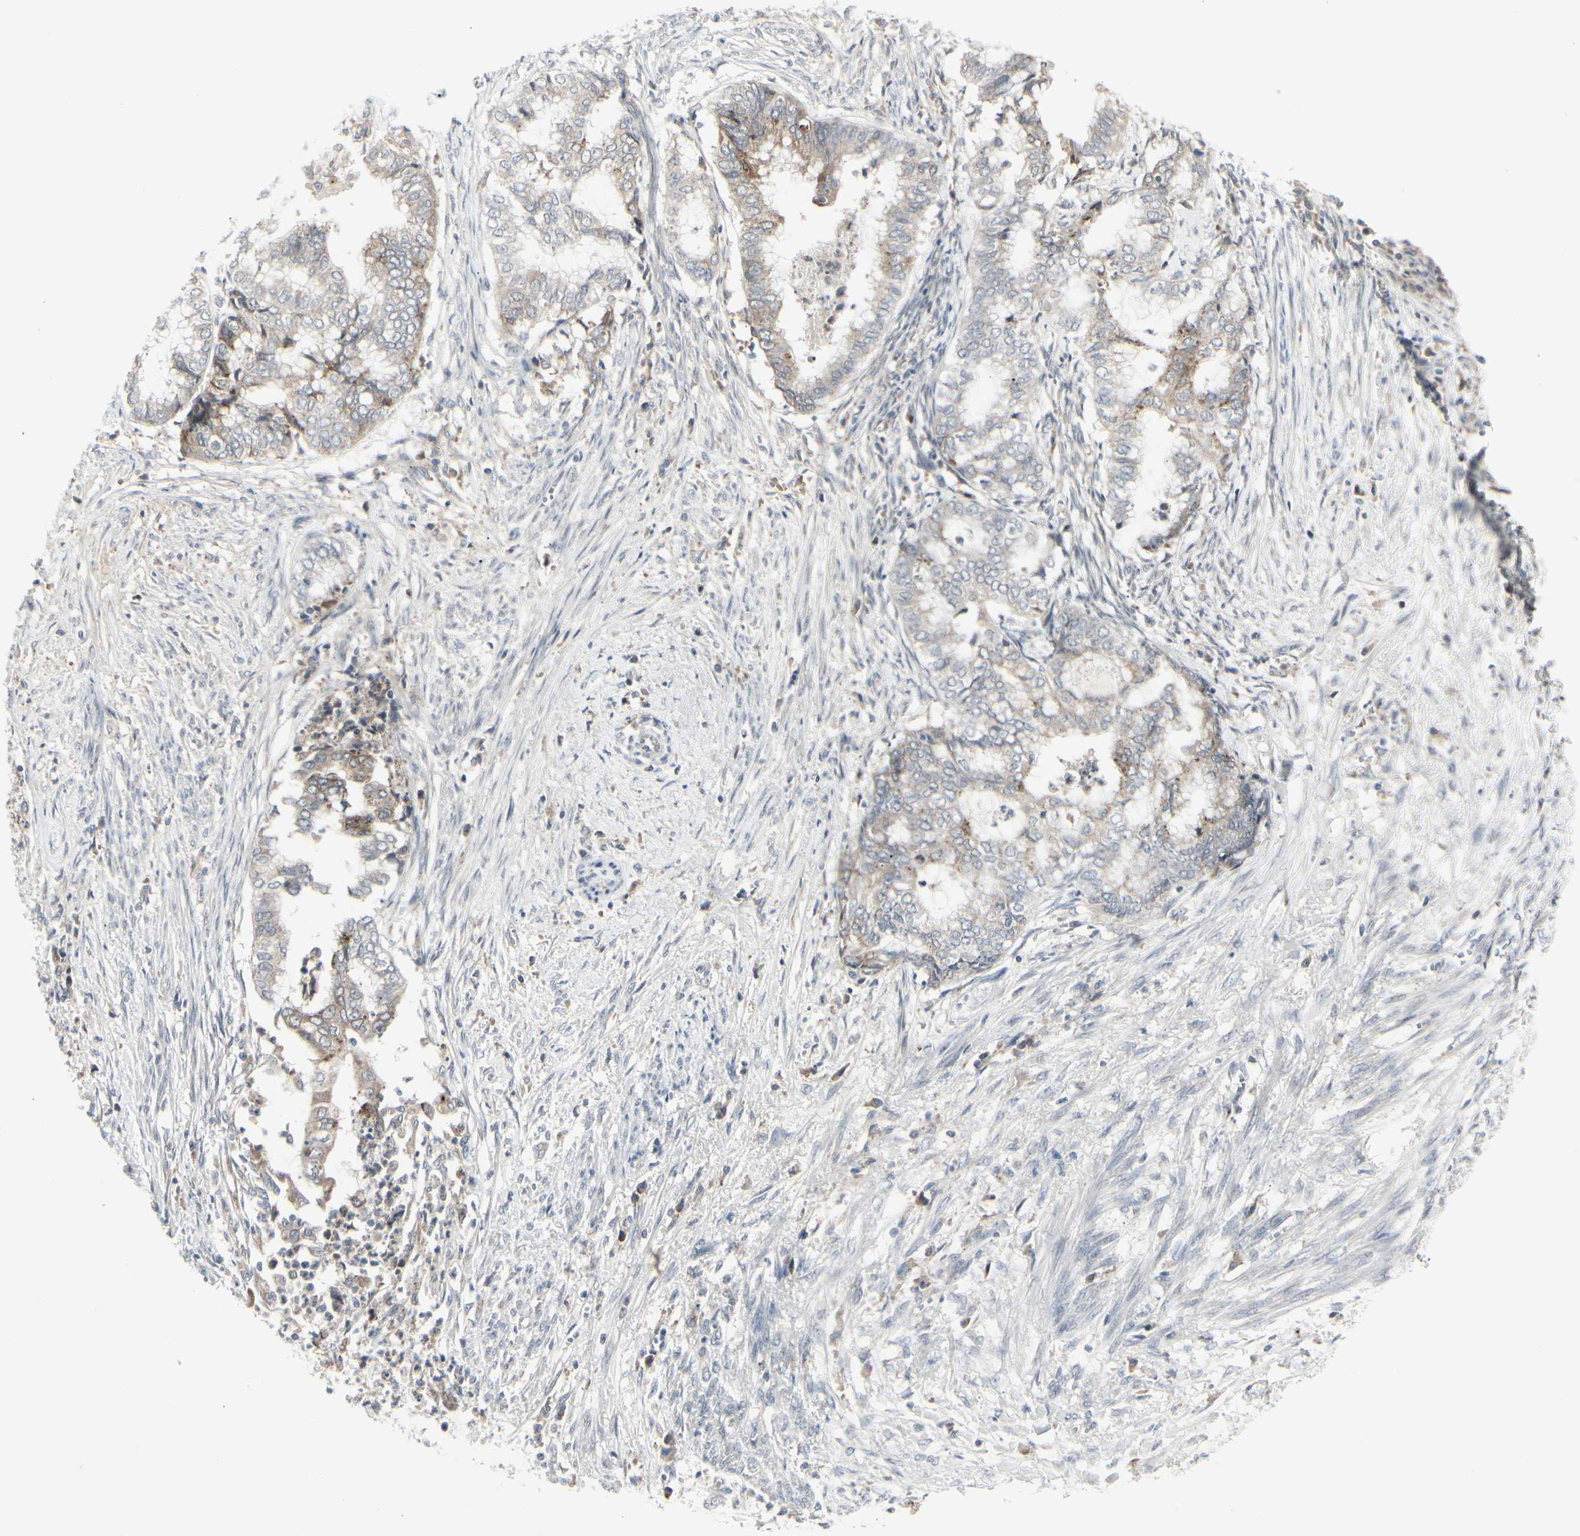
{"staining": {"intensity": "weak", "quantity": "25%-75%", "location": "cytoplasmic/membranous"}, "tissue": "endometrial cancer", "cell_type": "Tumor cells", "image_type": "cancer", "snomed": [{"axis": "morphology", "description": "Necrosis, NOS"}, {"axis": "morphology", "description": "Adenocarcinoma, NOS"}, {"axis": "topography", "description": "Endometrium"}], "caption": "The micrograph exhibits immunohistochemical staining of adenocarcinoma (endometrial). There is weak cytoplasmic/membranous positivity is present in approximately 25%-75% of tumor cells.", "gene": "GRN", "patient": {"sex": "female", "age": 79}}